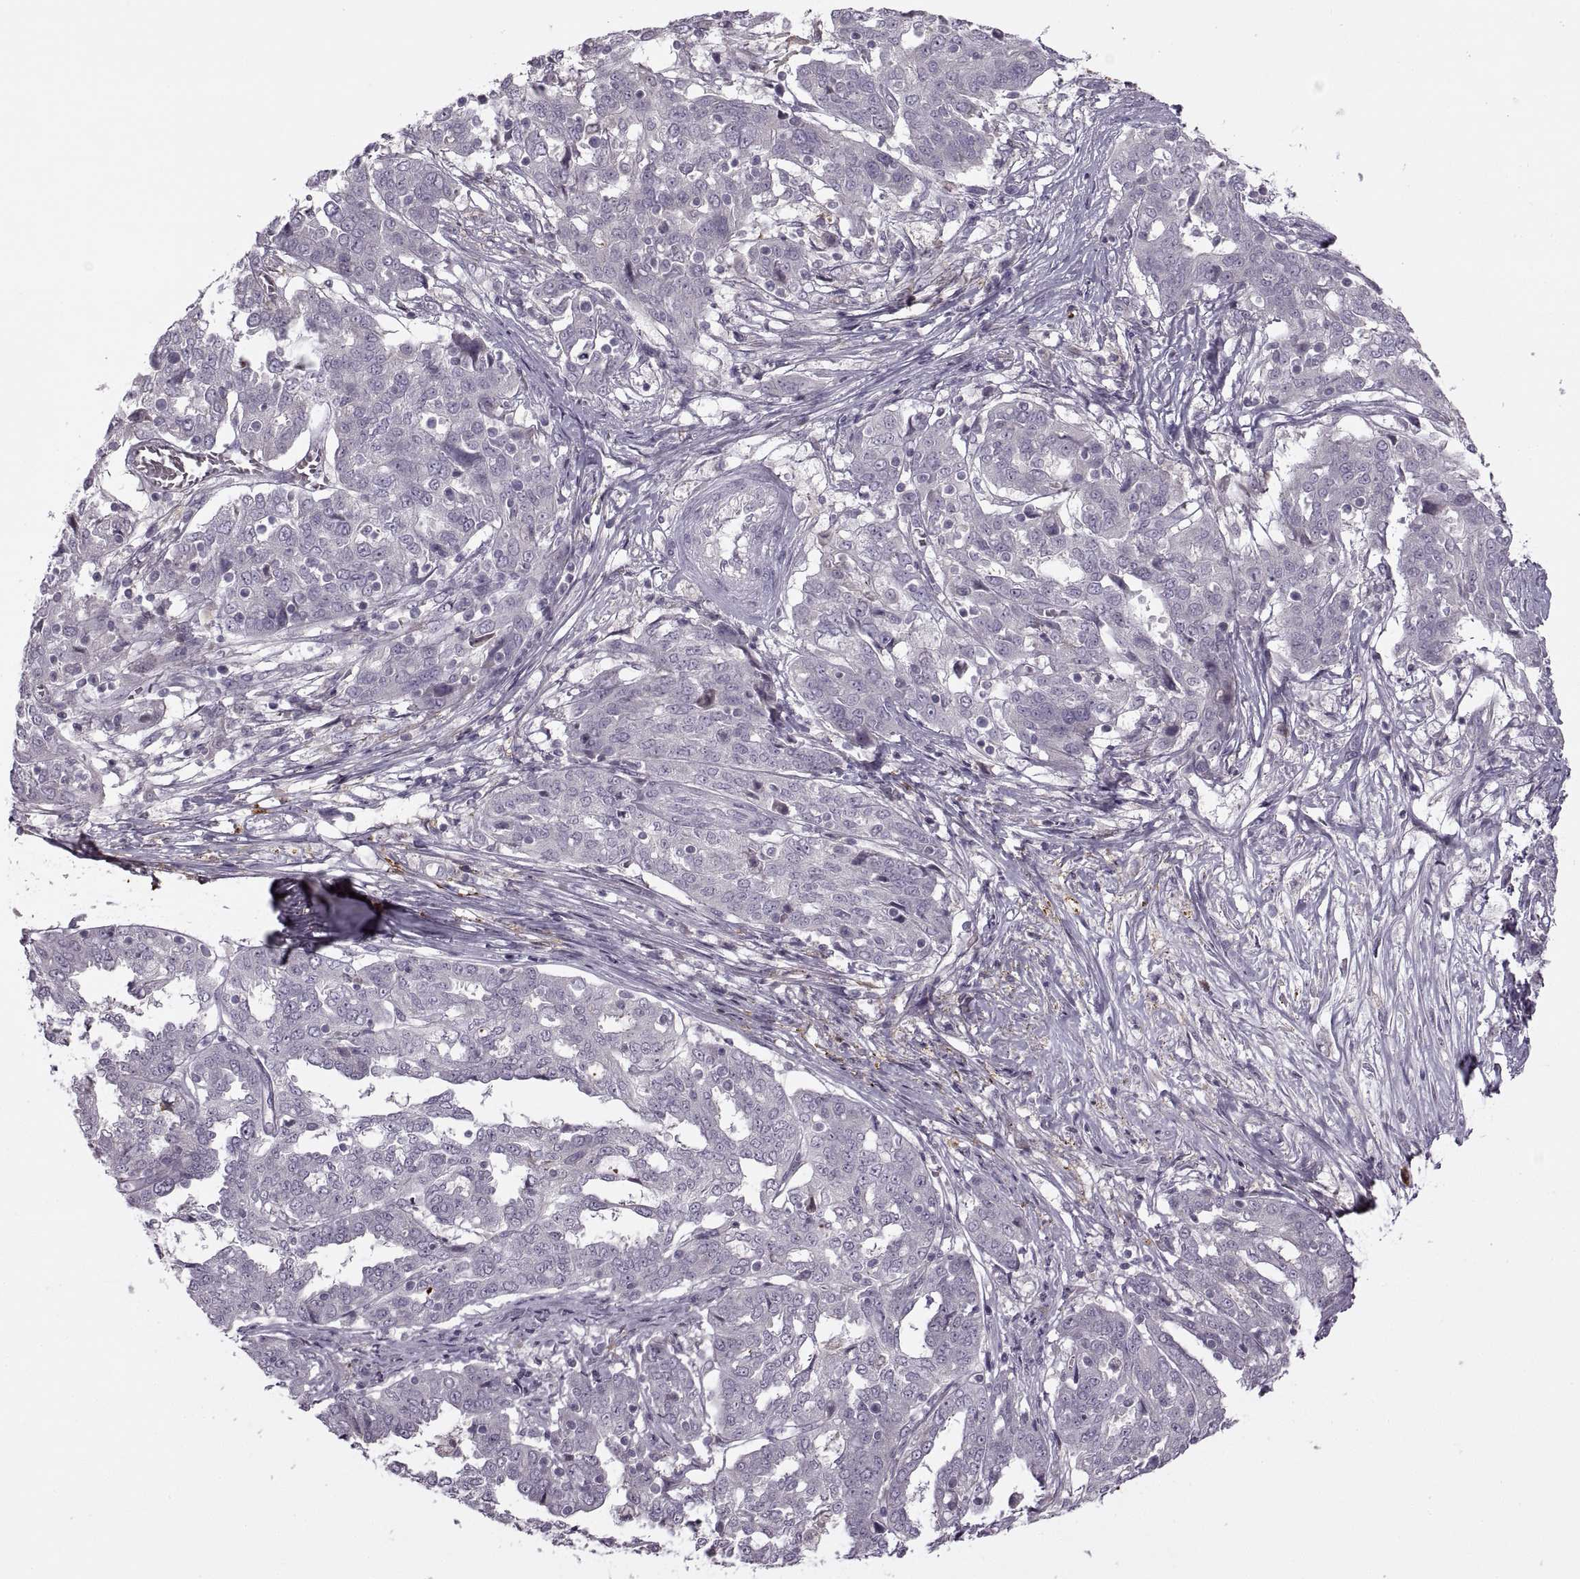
{"staining": {"intensity": "negative", "quantity": "none", "location": "none"}, "tissue": "ovarian cancer", "cell_type": "Tumor cells", "image_type": "cancer", "snomed": [{"axis": "morphology", "description": "Cystadenocarcinoma, serous, NOS"}, {"axis": "topography", "description": "Ovary"}], "caption": "DAB (3,3'-diaminobenzidine) immunohistochemical staining of human ovarian serous cystadenocarcinoma displays no significant positivity in tumor cells.", "gene": "H2AP", "patient": {"sex": "female", "age": 67}}